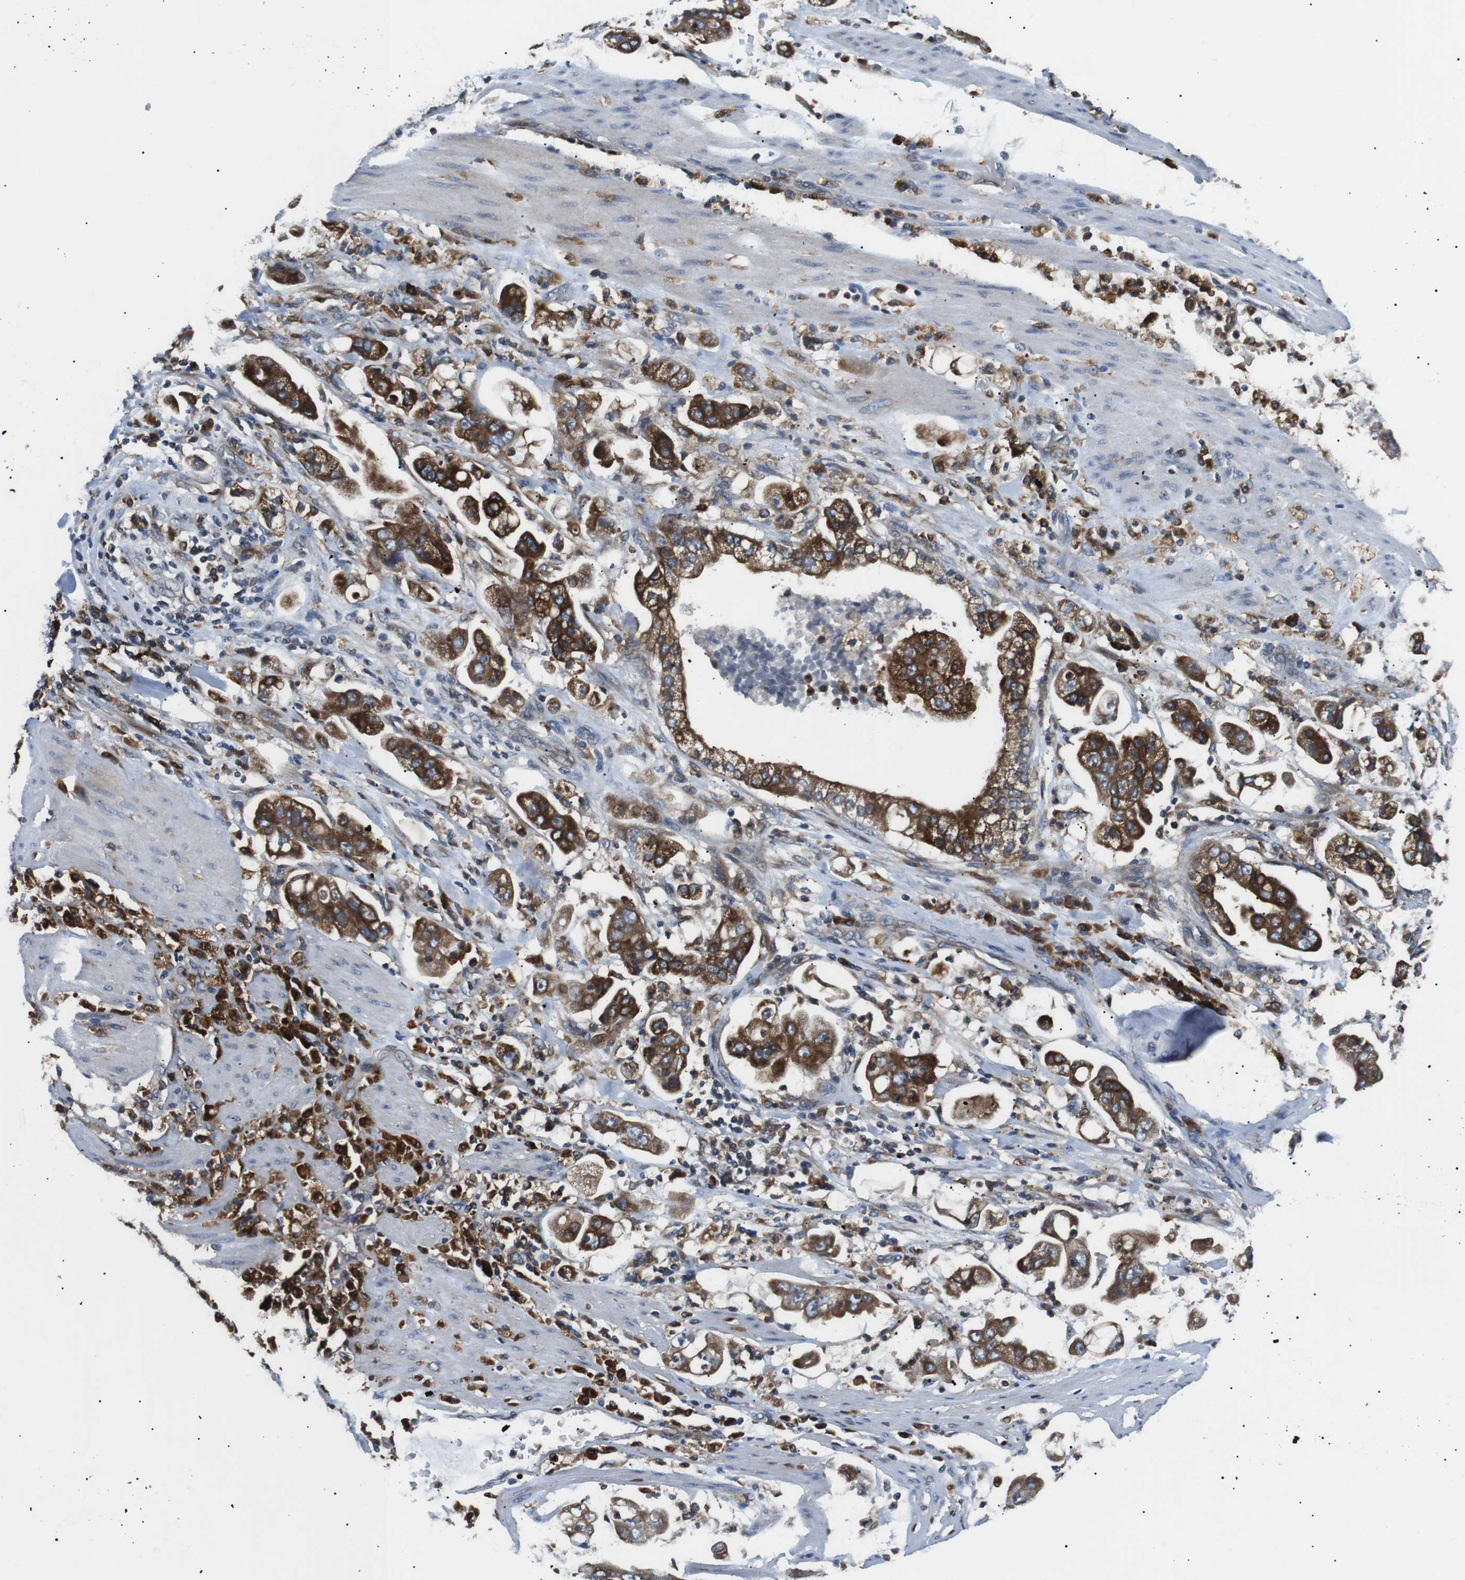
{"staining": {"intensity": "strong", "quantity": ">75%", "location": "cytoplasmic/membranous"}, "tissue": "stomach cancer", "cell_type": "Tumor cells", "image_type": "cancer", "snomed": [{"axis": "morphology", "description": "Adenocarcinoma, NOS"}, {"axis": "topography", "description": "Stomach"}], "caption": "Approximately >75% of tumor cells in human adenocarcinoma (stomach) show strong cytoplasmic/membranous protein positivity as visualized by brown immunohistochemical staining.", "gene": "RAB9A", "patient": {"sex": "male", "age": 62}}